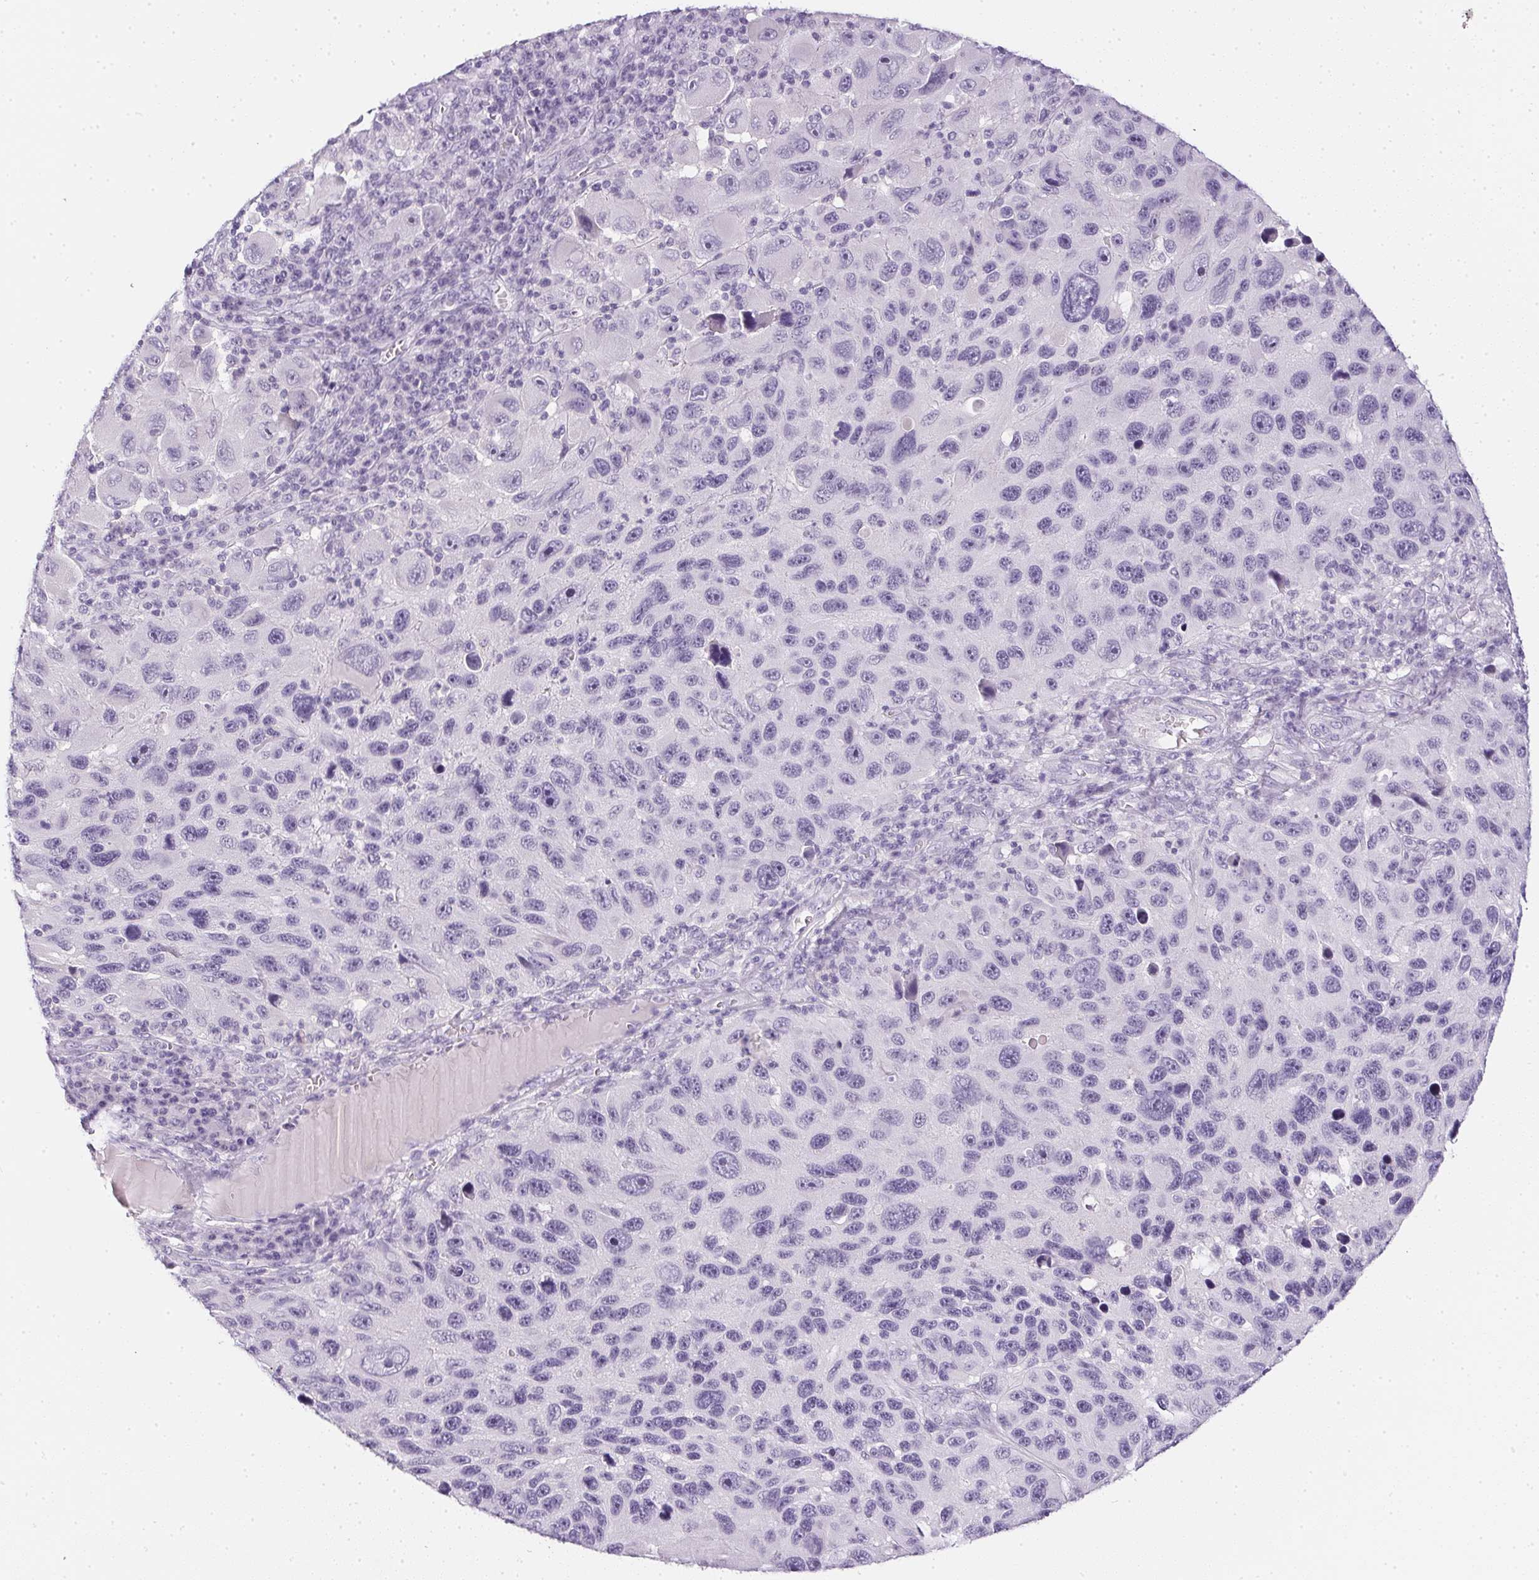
{"staining": {"intensity": "negative", "quantity": "none", "location": "none"}, "tissue": "melanoma", "cell_type": "Tumor cells", "image_type": "cancer", "snomed": [{"axis": "morphology", "description": "Malignant melanoma, NOS"}, {"axis": "topography", "description": "Skin"}], "caption": "A high-resolution photomicrograph shows IHC staining of melanoma, which shows no significant staining in tumor cells.", "gene": "PPY", "patient": {"sex": "male", "age": 53}}